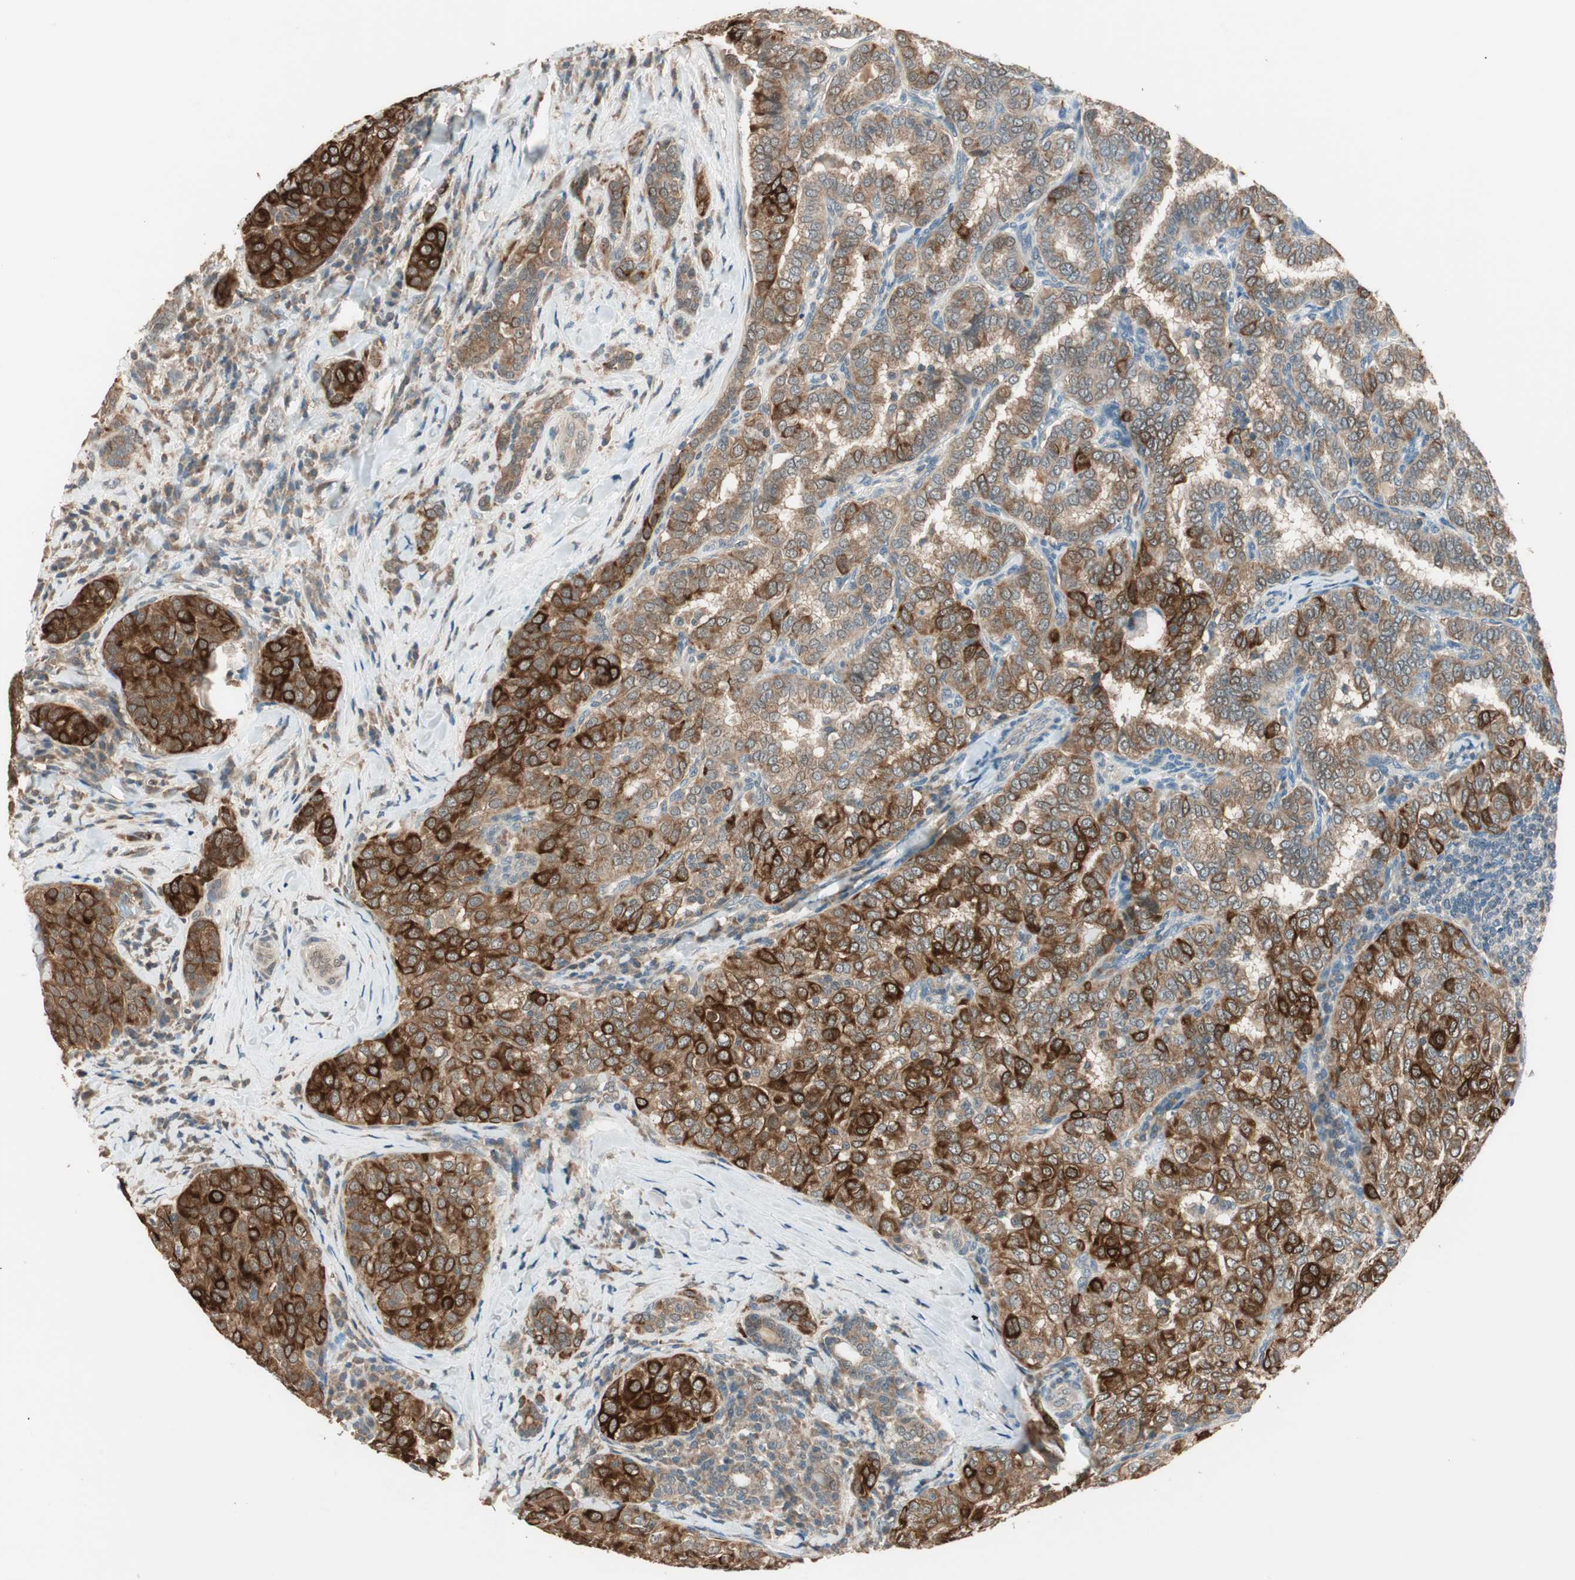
{"staining": {"intensity": "strong", "quantity": ">75%", "location": "cytoplasmic/membranous"}, "tissue": "thyroid cancer", "cell_type": "Tumor cells", "image_type": "cancer", "snomed": [{"axis": "morphology", "description": "Papillary adenocarcinoma, NOS"}, {"axis": "topography", "description": "Thyroid gland"}], "caption": "Immunohistochemical staining of thyroid papillary adenocarcinoma displays high levels of strong cytoplasmic/membranous protein positivity in approximately >75% of tumor cells. The staining was performed using DAB, with brown indicating positive protein expression. Nuclei are stained blue with hematoxylin.", "gene": "TRIM21", "patient": {"sex": "female", "age": 30}}